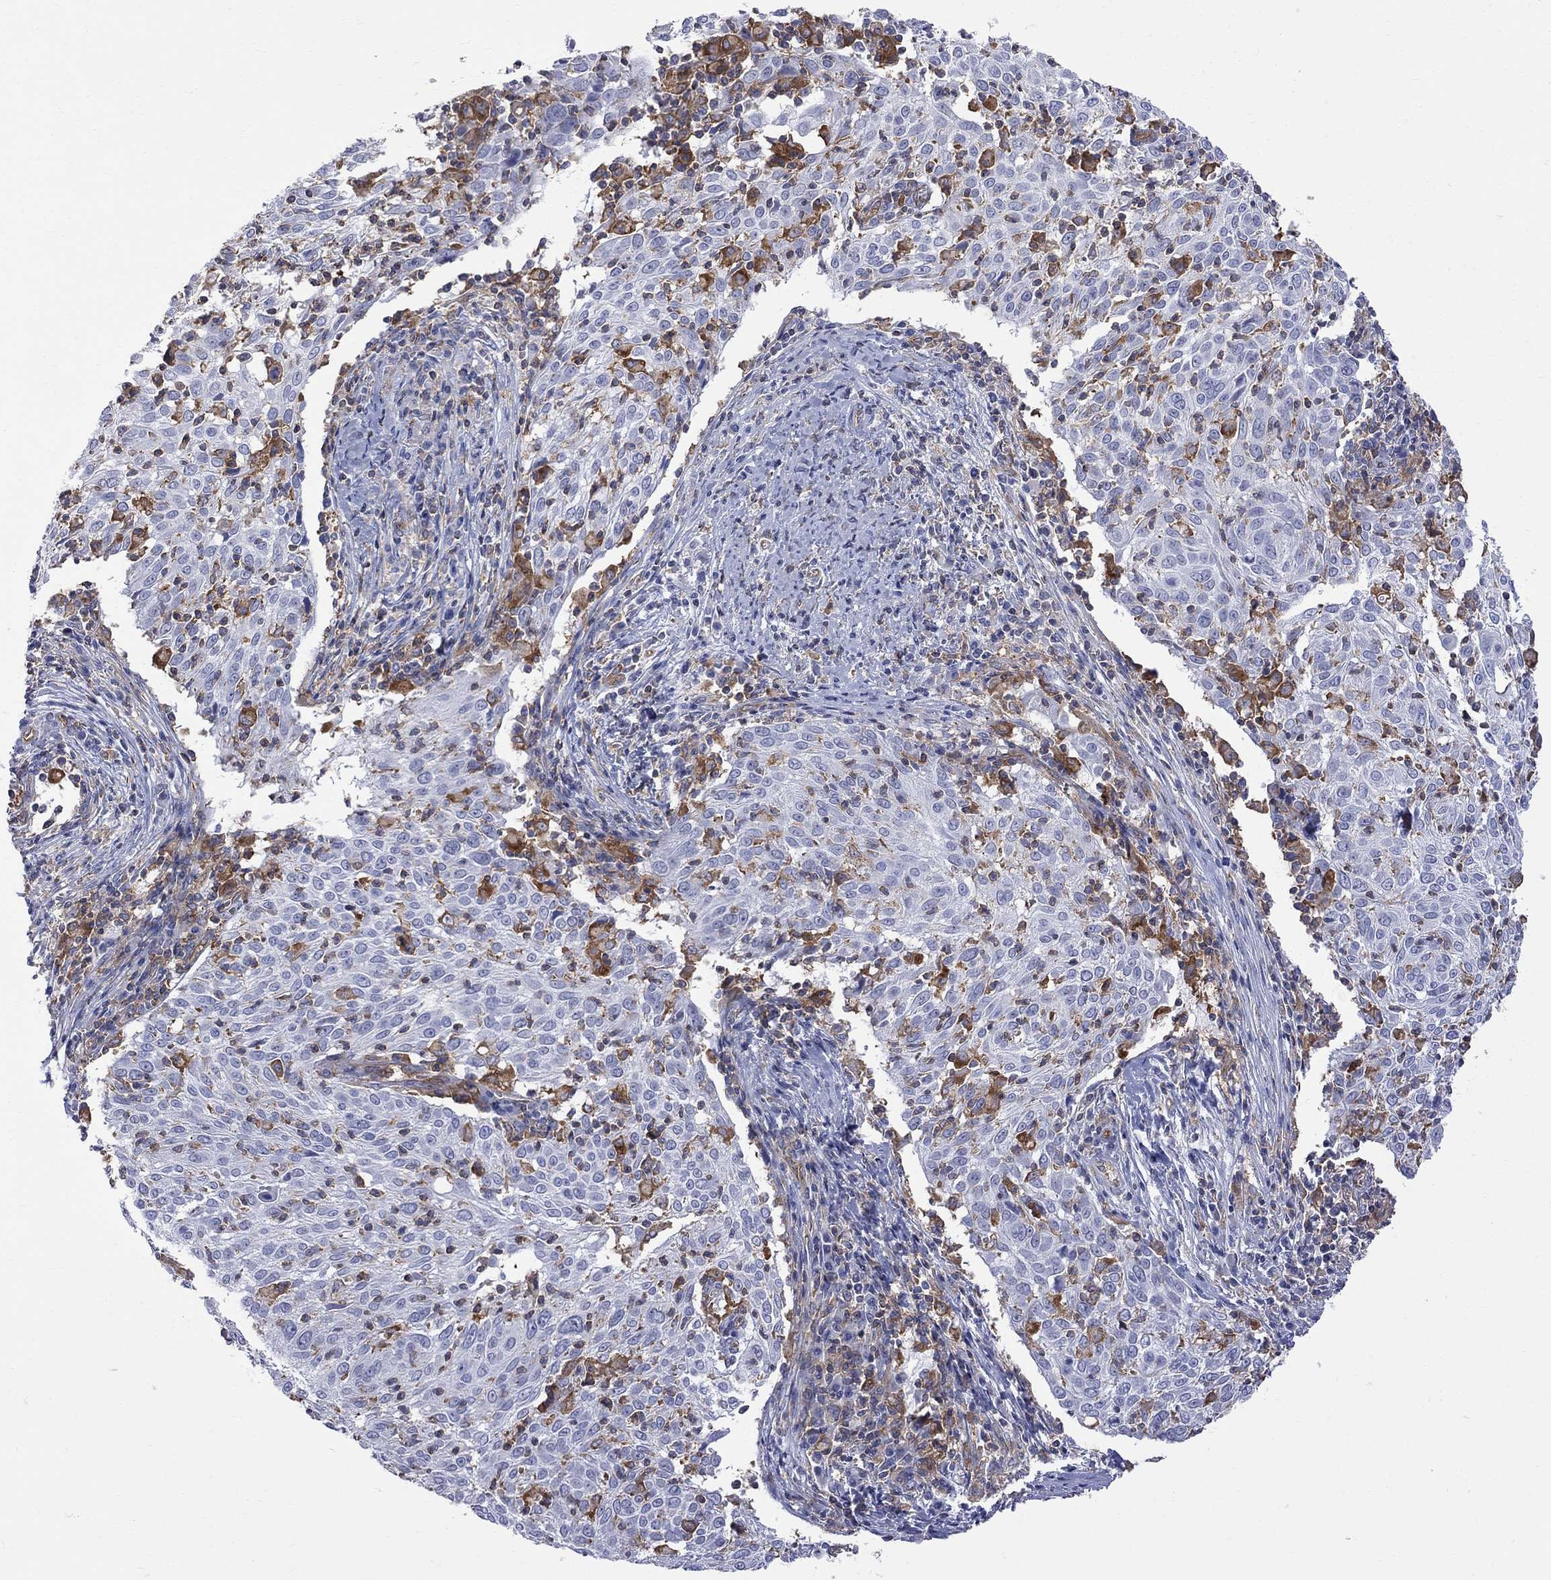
{"staining": {"intensity": "negative", "quantity": "none", "location": "none"}, "tissue": "cervical cancer", "cell_type": "Tumor cells", "image_type": "cancer", "snomed": [{"axis": "morphology", "description": "Squamous cell carcinoma, NOS"}, {"axis": "topography", "description": "Cervix"}], "caption": "High power microscopy micrograph of an immunohistochemistry (IHC) micrograph of cervical cancer, revealing no significant expression in tumor cells.", "gene": "ABI3", "patient": {"sex": "female", "age": 39}}